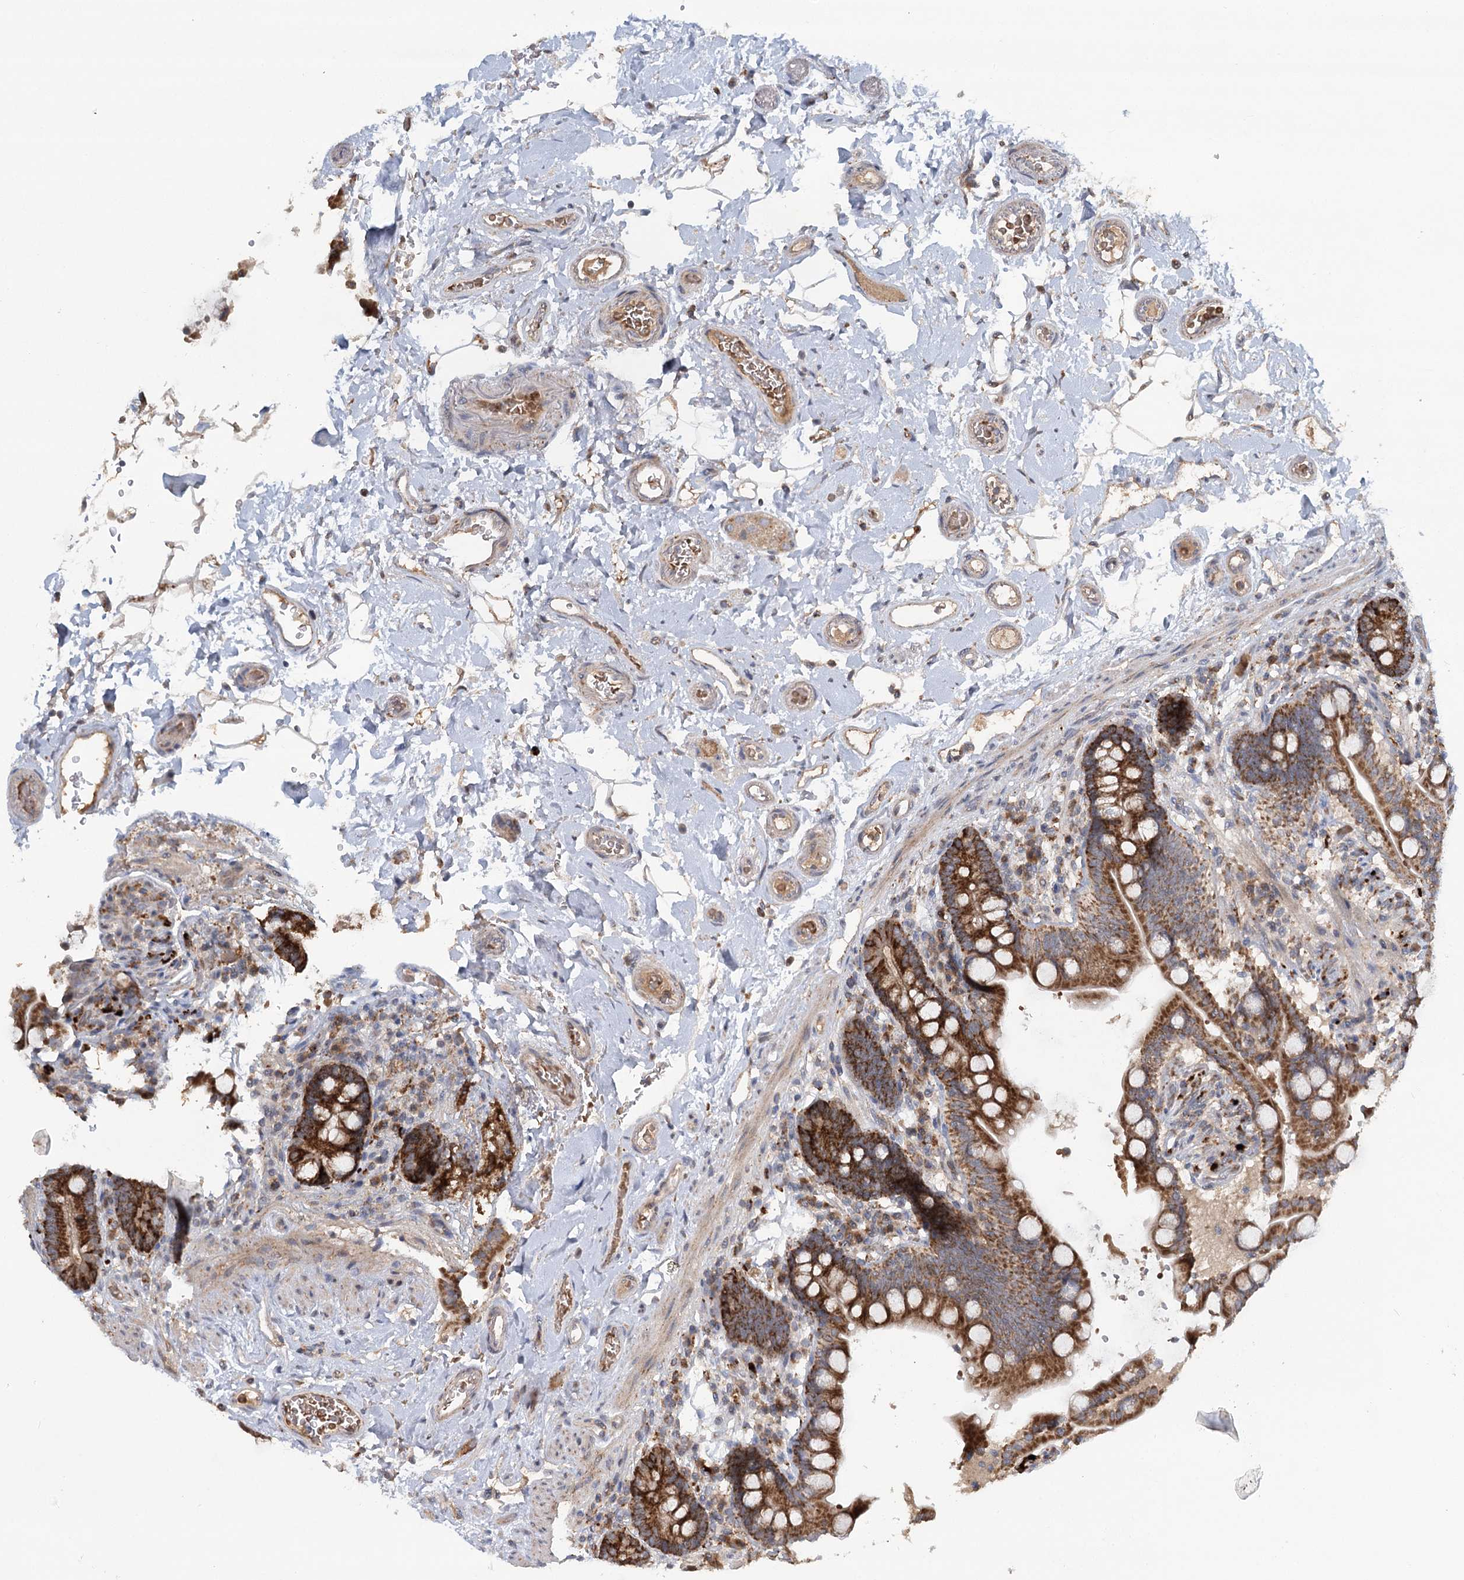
{"staining": {"intensity": "weak", "quantity": ">75%", "location": "cytoplasmic/membranous"}, "tissue": "colon", "cell_type": "Endothelial cells", "image_type": "normal", "snomed": [{"axis": "morphology", "description": "Normal tissue, NOS"}, {"axis": "topography", "description": "Smooth muscle"}, {"axis": "topography", "description": "Colon"}], "caption": "Immunohistochemistry (IHC) photomicrograph of normal colon: human colon stained using immunohistochemistry shows low levels of weak protein expression localized specifically in the cytoplasmic/membranous of endothelial cells, appearing as a cytoplasmic/membranous brown color.", "gene": "PYROXD2", "patient": {"sex": "male", "age": 73}}